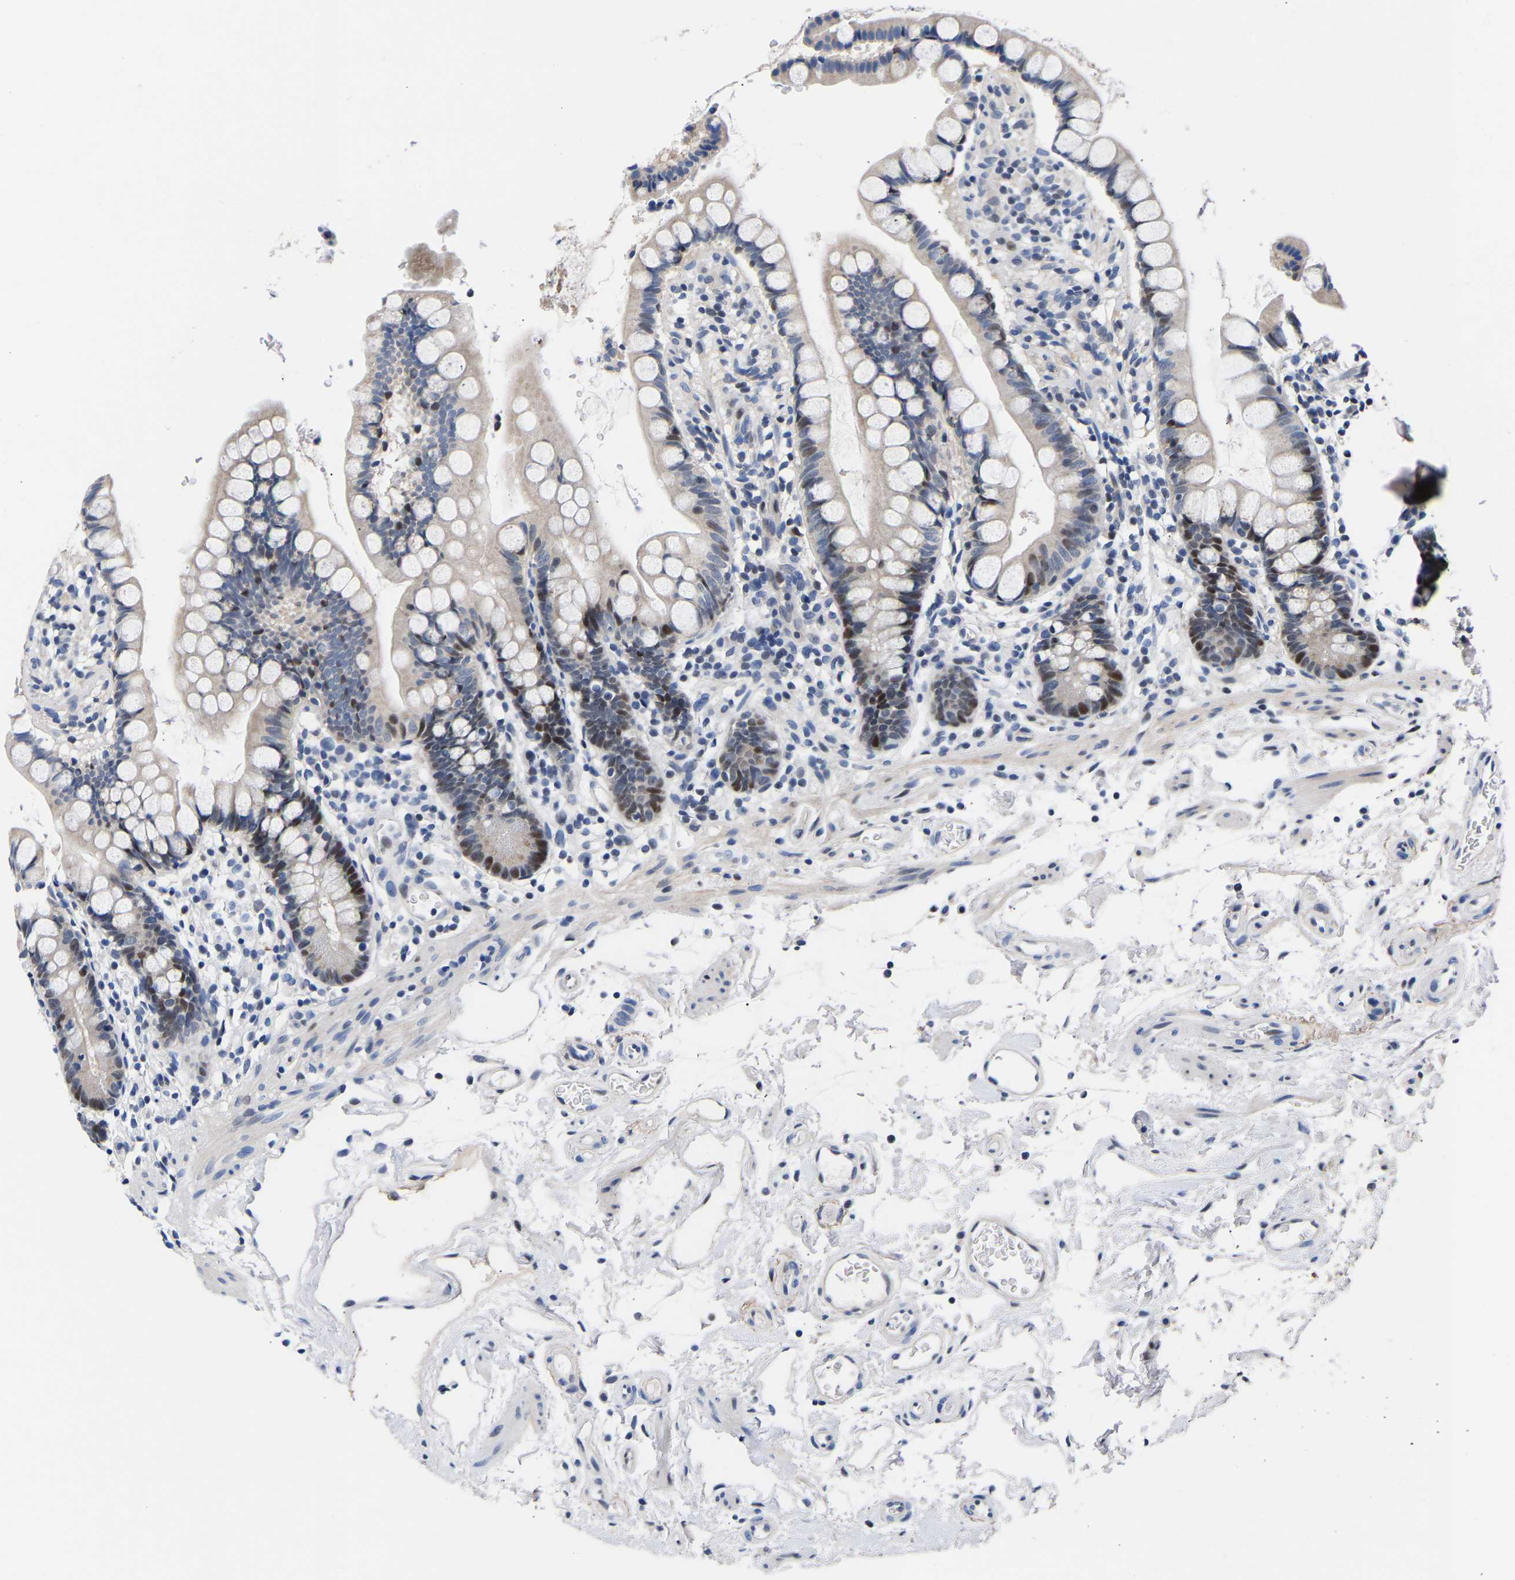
{"staining": {"intensity": "strong", "quantity": "<25%", "location": "nuclear"}, "tissue": "small intestine", "cell_type": "Glandular cells", "image_type": "normal", "snomed": [{"axis": "morphology", "description": "Normal tissue, NOS"}, {"axis": "topography", "description": "Small intestine"}], "caption": "IHC of normal small intestine exhibits medium levels of strong nuclear positivity in about <25% of glandular cells. (Stains: DAB in brown, nuclei in blue, Microscopy: brightfield microscopy at high magnification).", "gene": "PTRHD1", "patient": {"sex": "female", "age": 84}}